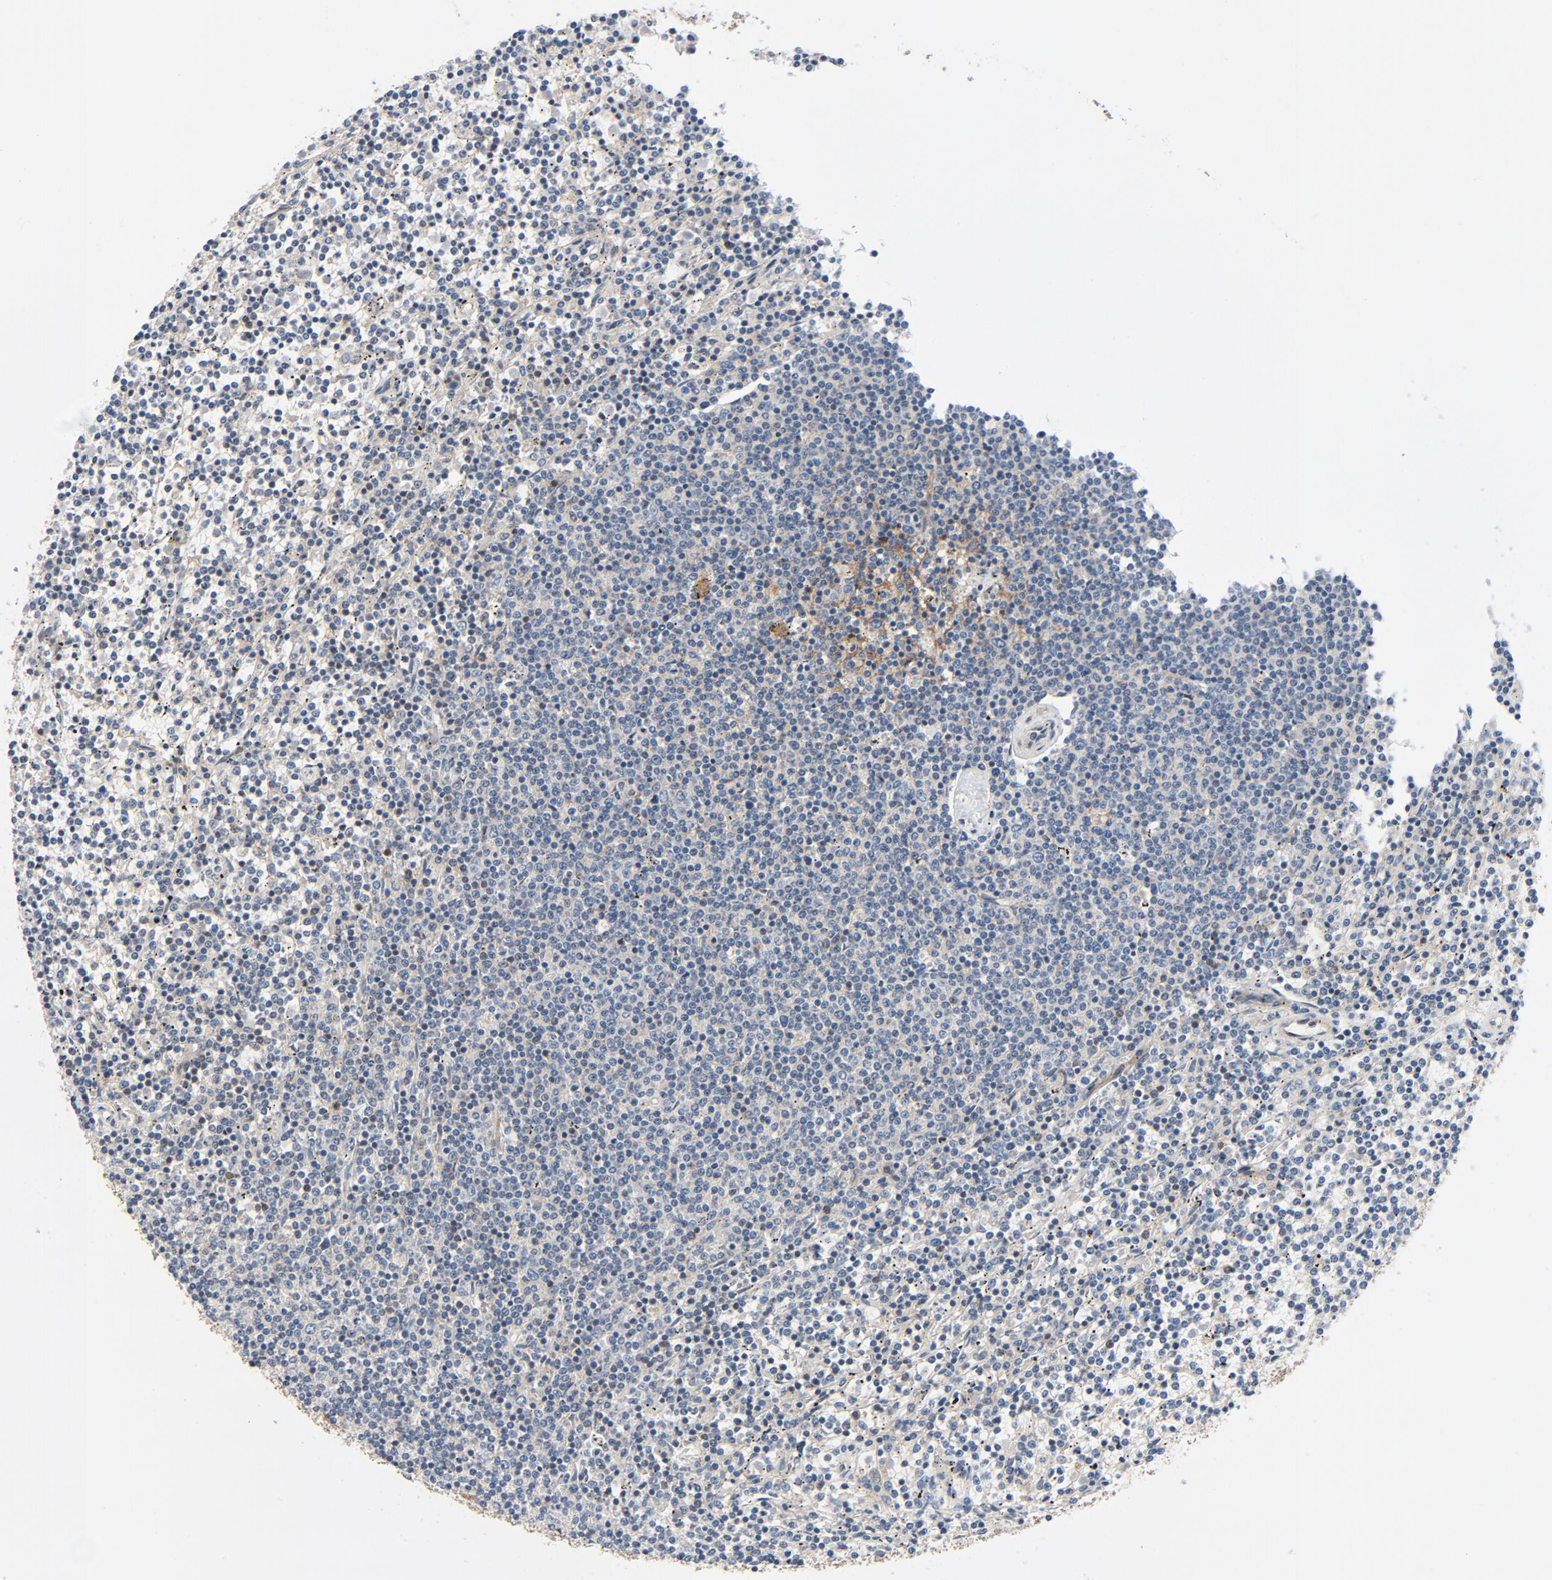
{"staining": {"intensity": "weak", "quantity": "25%-75%", "location": "cytoplasmic/membranous"}, "tissue": "lymphoma", "cell_type": "Tumor cells", "image_type": "cancer", "snomed": [{"axis": "morphology", "description": "Malignant lymphoma, non-Hodgkin's type, Low grade"}, {"axis": "topography", "description": "Spleen"}], "caption": "Protein expression analysis of human malignant lymphoma, non-Hodgkin's type (low-grade) reveals weak cytoplasmic/membranous staining in about 25%-75% of tumor cells. The staining was performed using DAB, with brown indicating positive protein expression. Nuclei are stained blue with hematoxylin.", "gene": "TSG101", "patient": {"sex": "female", "age": 50}}